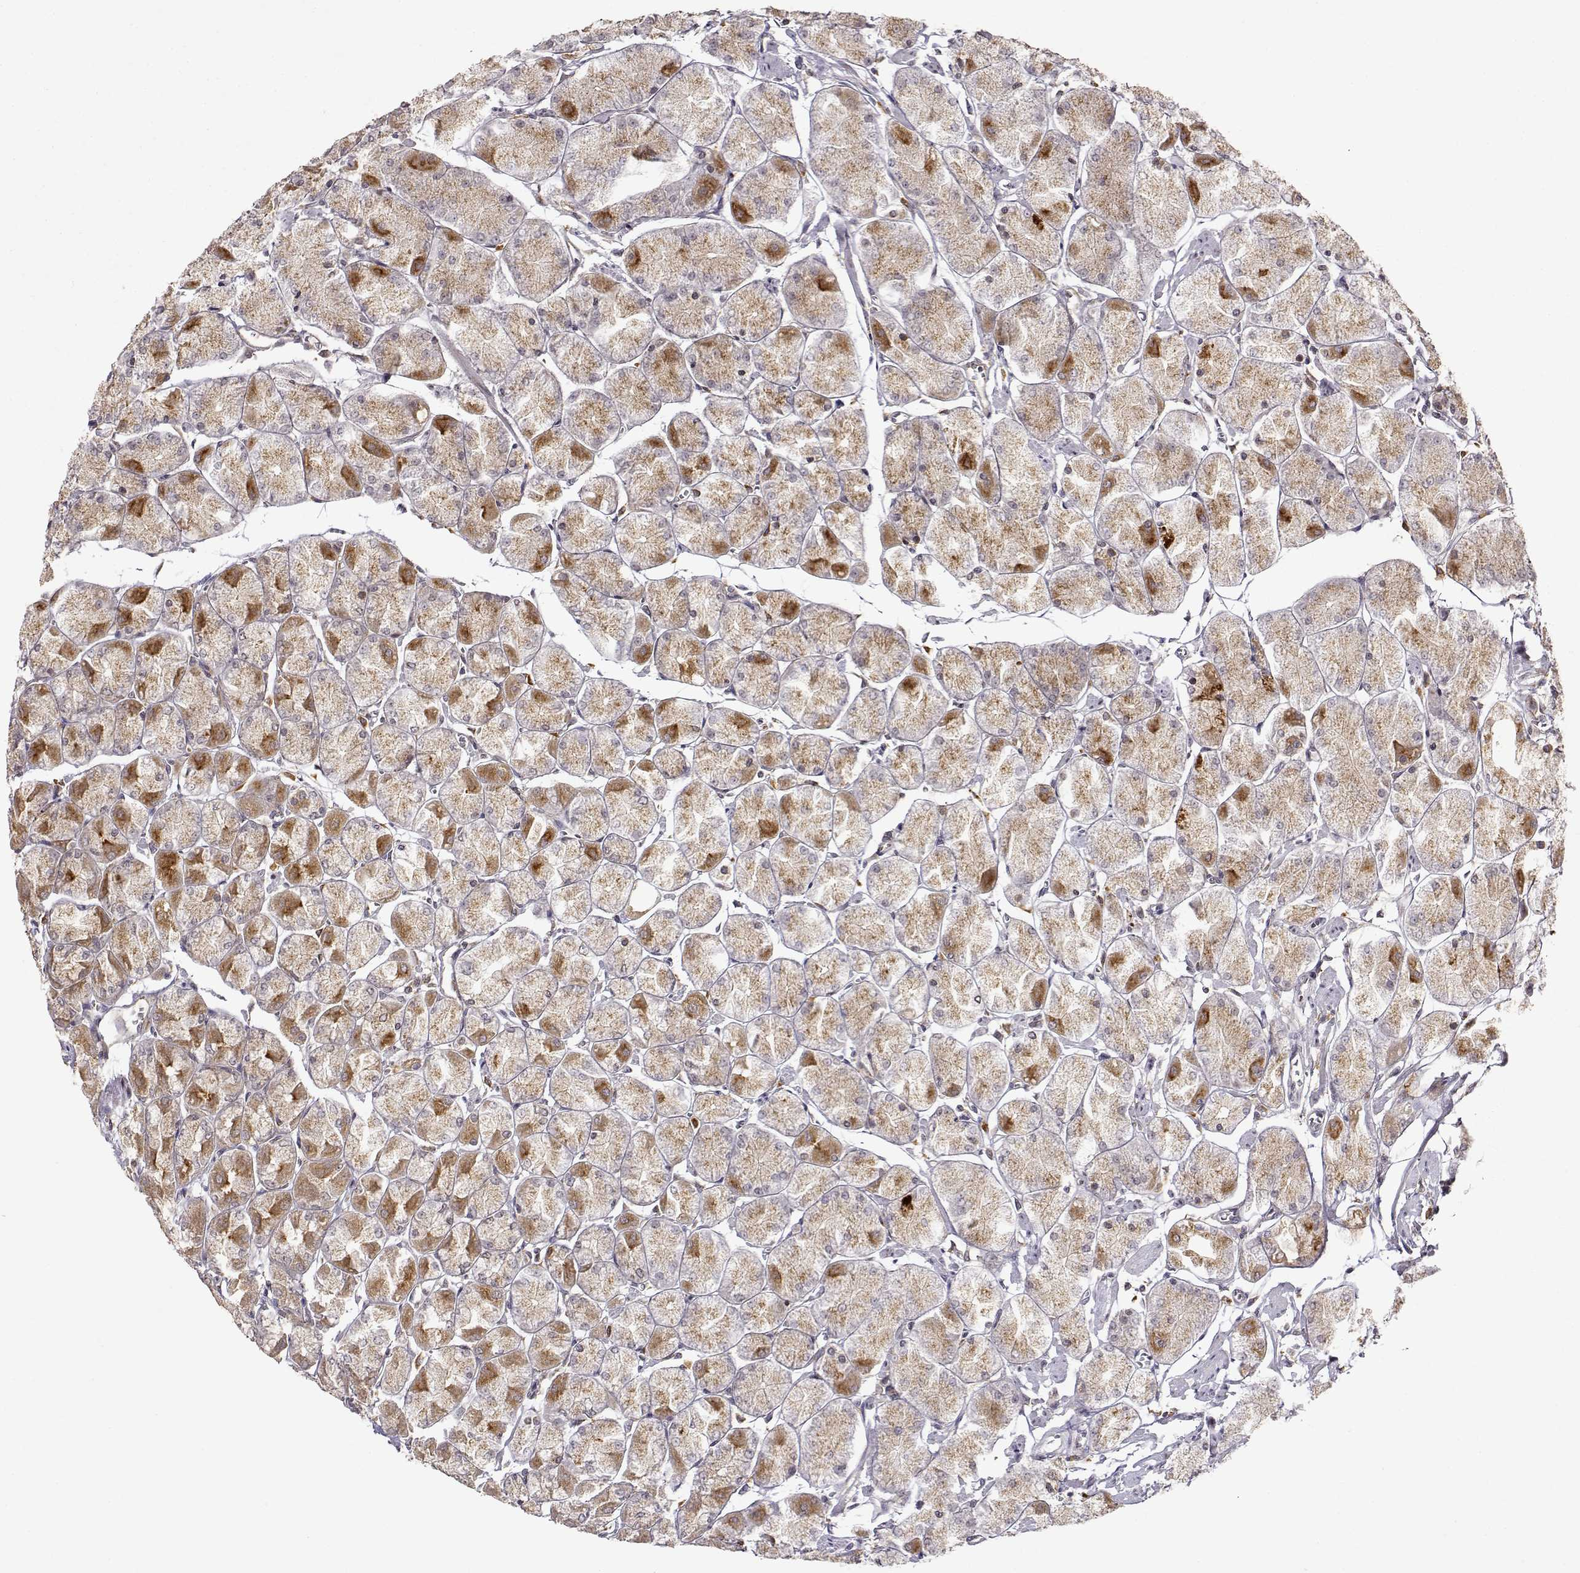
{"staining": {"intensity": "moderate", "quantity": "<25%", "location": "cytoplasmic/membranous"}, "tissue": "stomach", "cell_type": "Glandular cells", "image_type": "normal", "snomed": [{"axis": "morphology", "description": "Normal tissue, NOS"}, {"axis": "topography", "description": "Stomach, upper"}], "caption": "High-magnification brightfield microscopy of benign stomach stained with DAB (3,3'-diaminobenzidine) (brown) and counterstained with hematoxylin (blue). glandular cells exhibit moderate cytoplasmic/membranous positivity is seen in approximately<25% of cells.", "gene": "RNF13", "patient": {"sex": "male", "age": 60}}